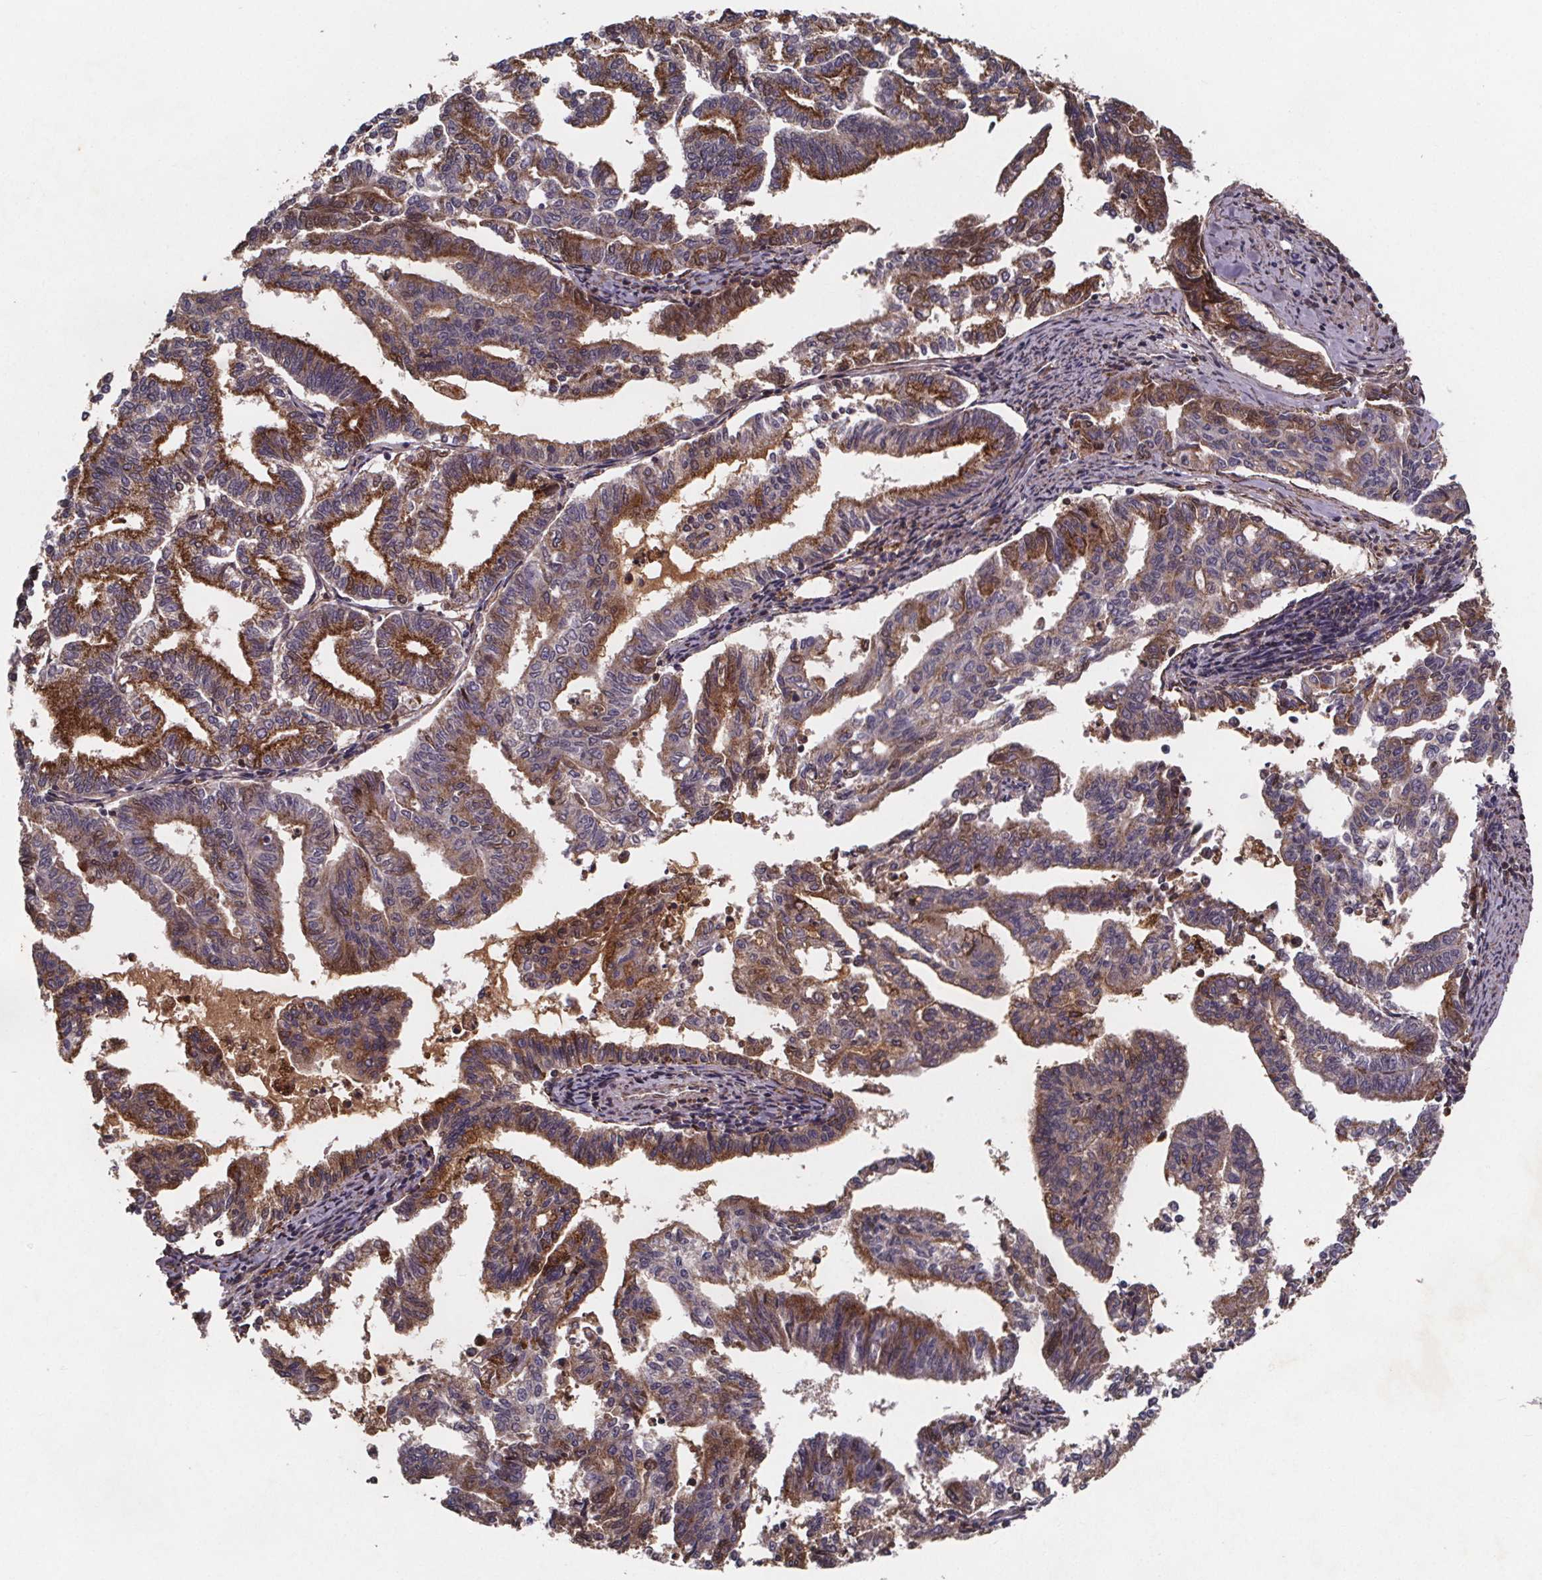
{"staining": {"intensity": "strong", "quantity": "25%-75%", "location": "cytoplasmic/membranous"}, "tissue": "endometrial cancer", "cell_type": "Tumor cells", "image_type": "cancer", "snomed": [{"axis": "morphology", "description": "Adenocarcinoma, NOS"}, {"axis": "topography", "description": "Endometrium"}], "caption": "A brown stain shows strong cytoplasmic/membranous staining of a protein in endometrial cancer (adenocarcinoma) tumor cells. The protein is stained brown, and the nuclei are stained in blue (DAB (3,3'-diaminobenzidine) IHC with brightfield microscopy, high magnification).", "gene": "FASTKD3", "patient": {"sex": "female", "age": 79}}